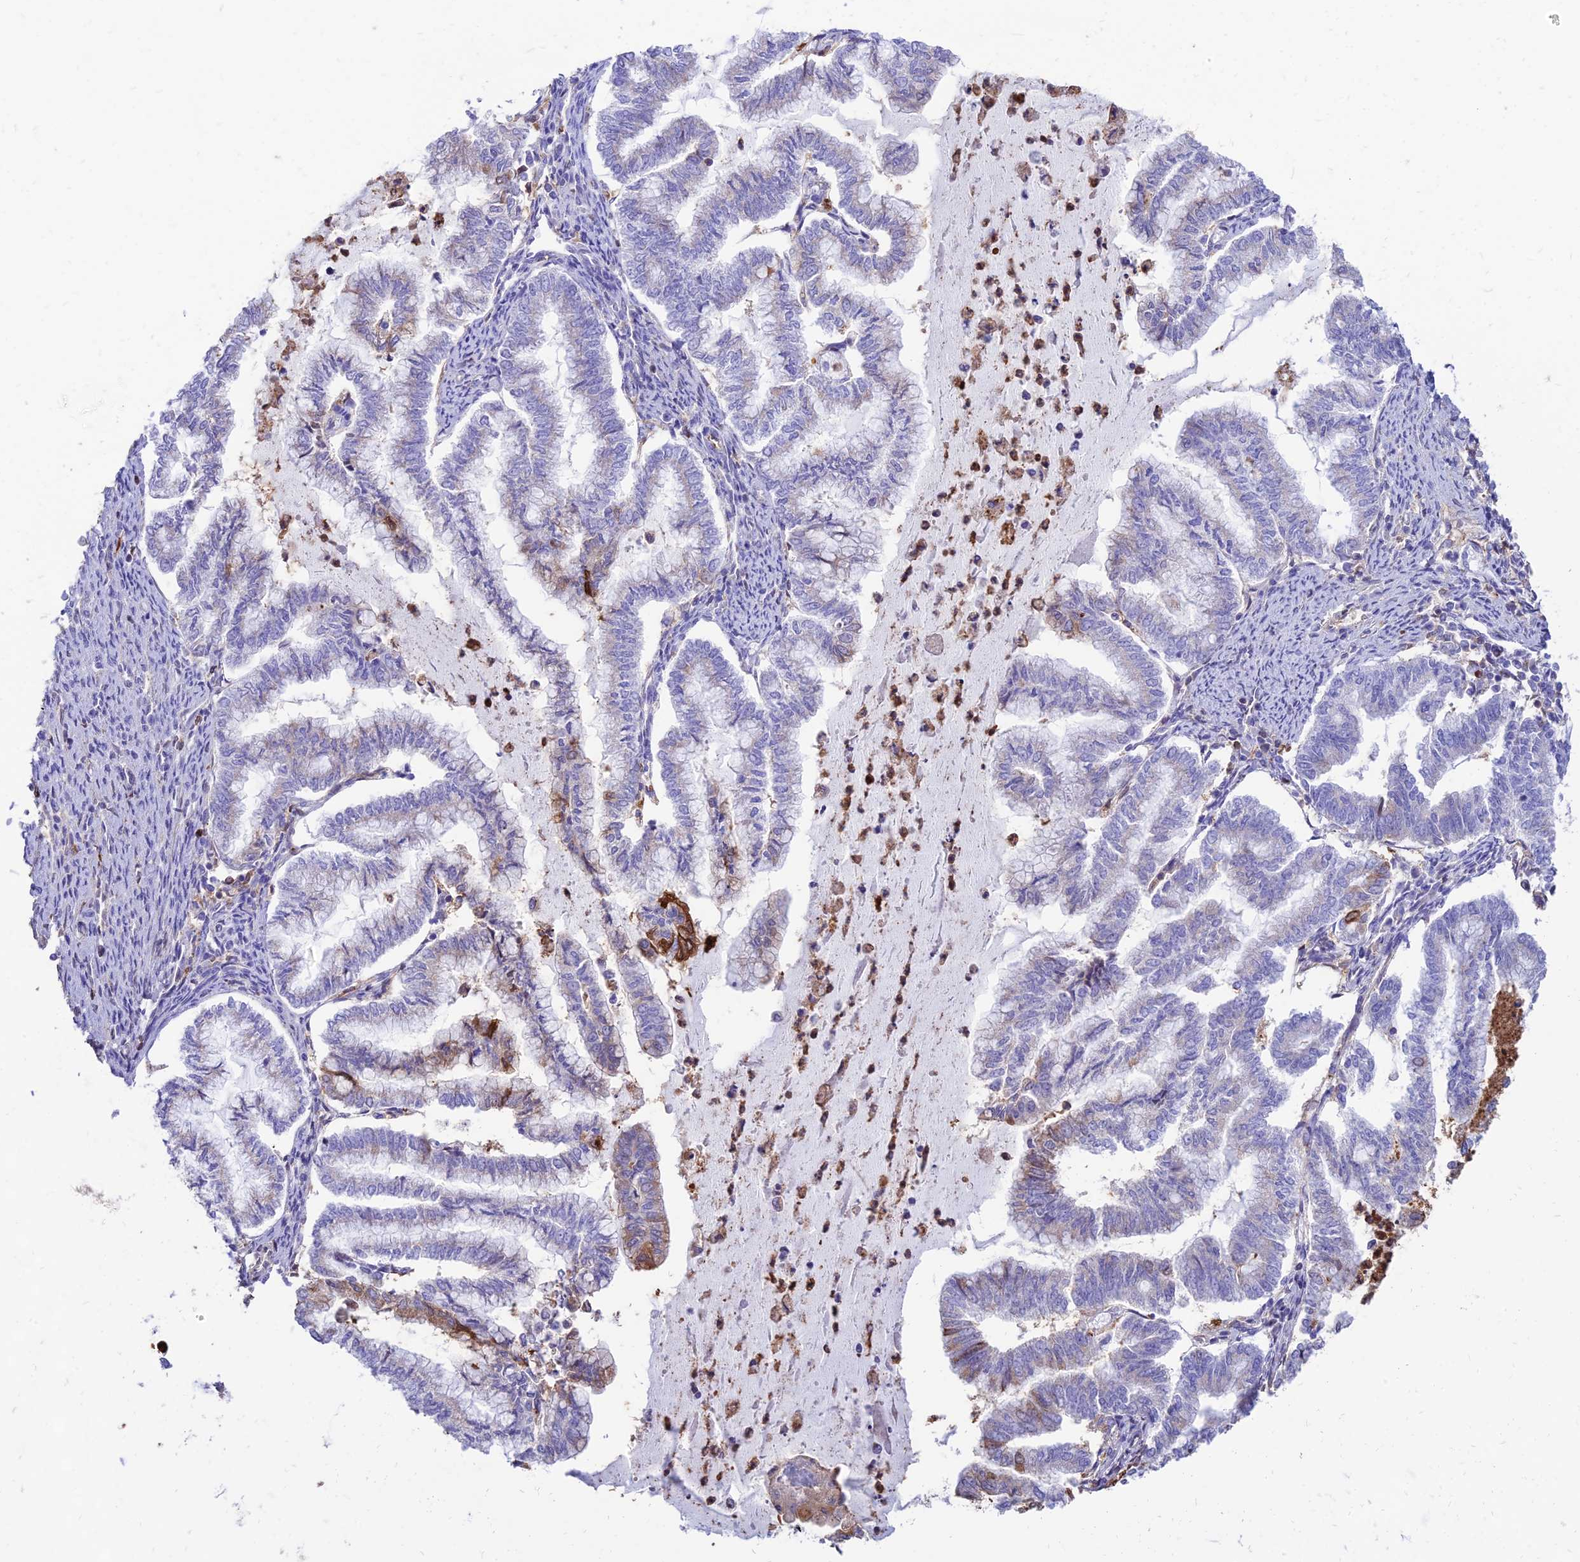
{"staining": {"intensity": "moderate", "quantity": "<25%", "location": "cytoplasmic/membranous"}, "tissue": "endometrial cancer", "cell_type": "Tumor cells", "image_type": "cancer", "snomed": [{"axis": "morphology", "description": "Adenocarcinoma, NOS"}, {"axis": "topography", "description": "Endometrium"}], "caption": "Endometrial cancer (adenocarcinoma) tissue exhibits moderate cytoplasmic/membranous positivity in approximately <25% of tumor cells", "gene": "SREK1IP1", "patient": {"sex": "female", "age": 79}}